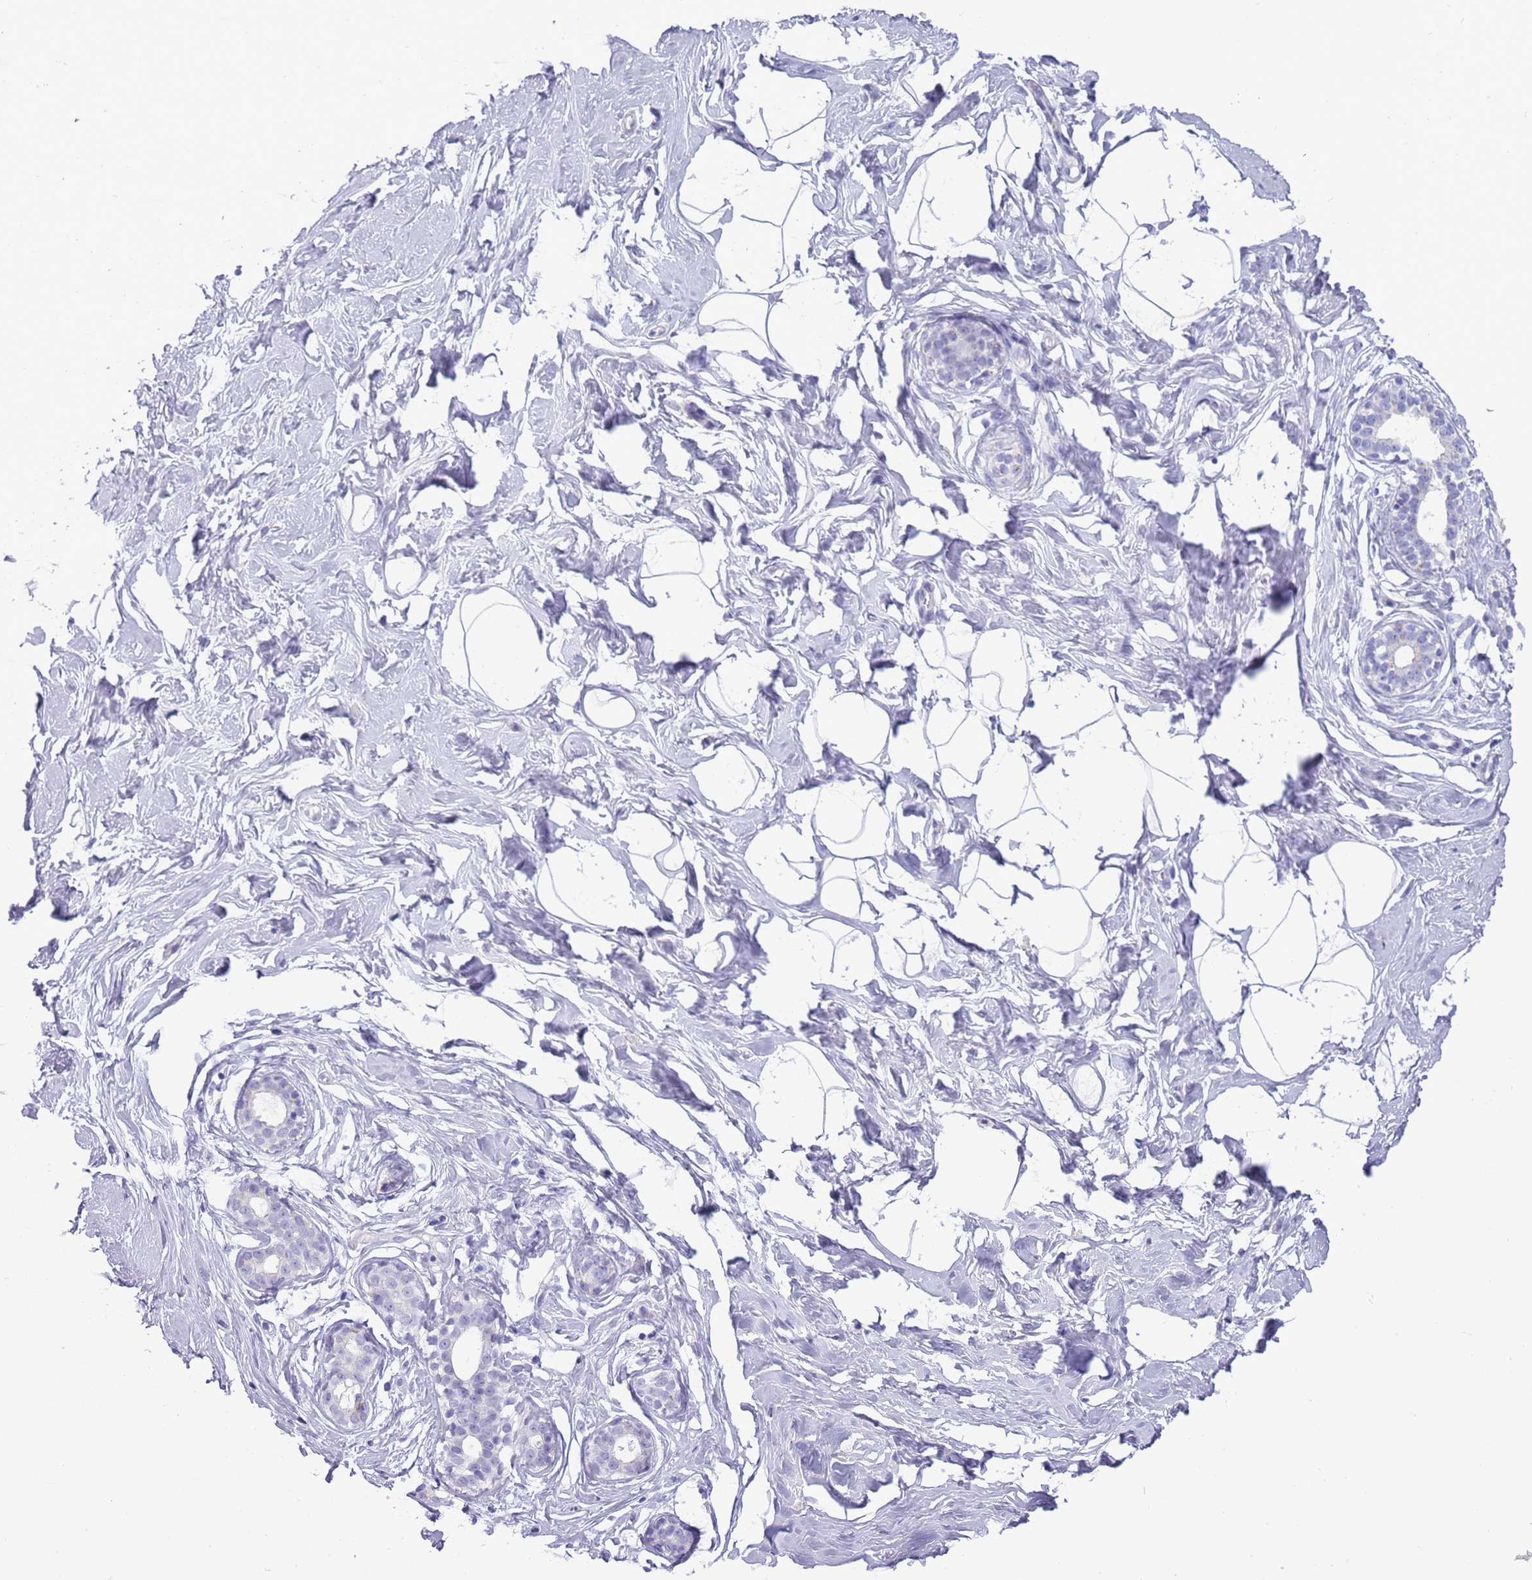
{"staining": {"intensity": "negative", "quantity": "none", "location": "none"}, "tissue": "breast", "cell_type": "Adipocytes", "image_type": "normal", "snomed": [{"axis": "morphology", "description": "Normal tissue, NOS"}, {"axis": "morphology", "description": "Adenoma, NOS"}, {"axis": "topography", "description": "Breast"}], "caption": "This micrograph is of benign breast stained with immunohistochemistry (IHC) to label a protein in brown with the nuclei are counter-stained blue. There is no expression in adipocytes.", "gene": "NBPF4", "patient": {"sex": "female", "age": 23}}